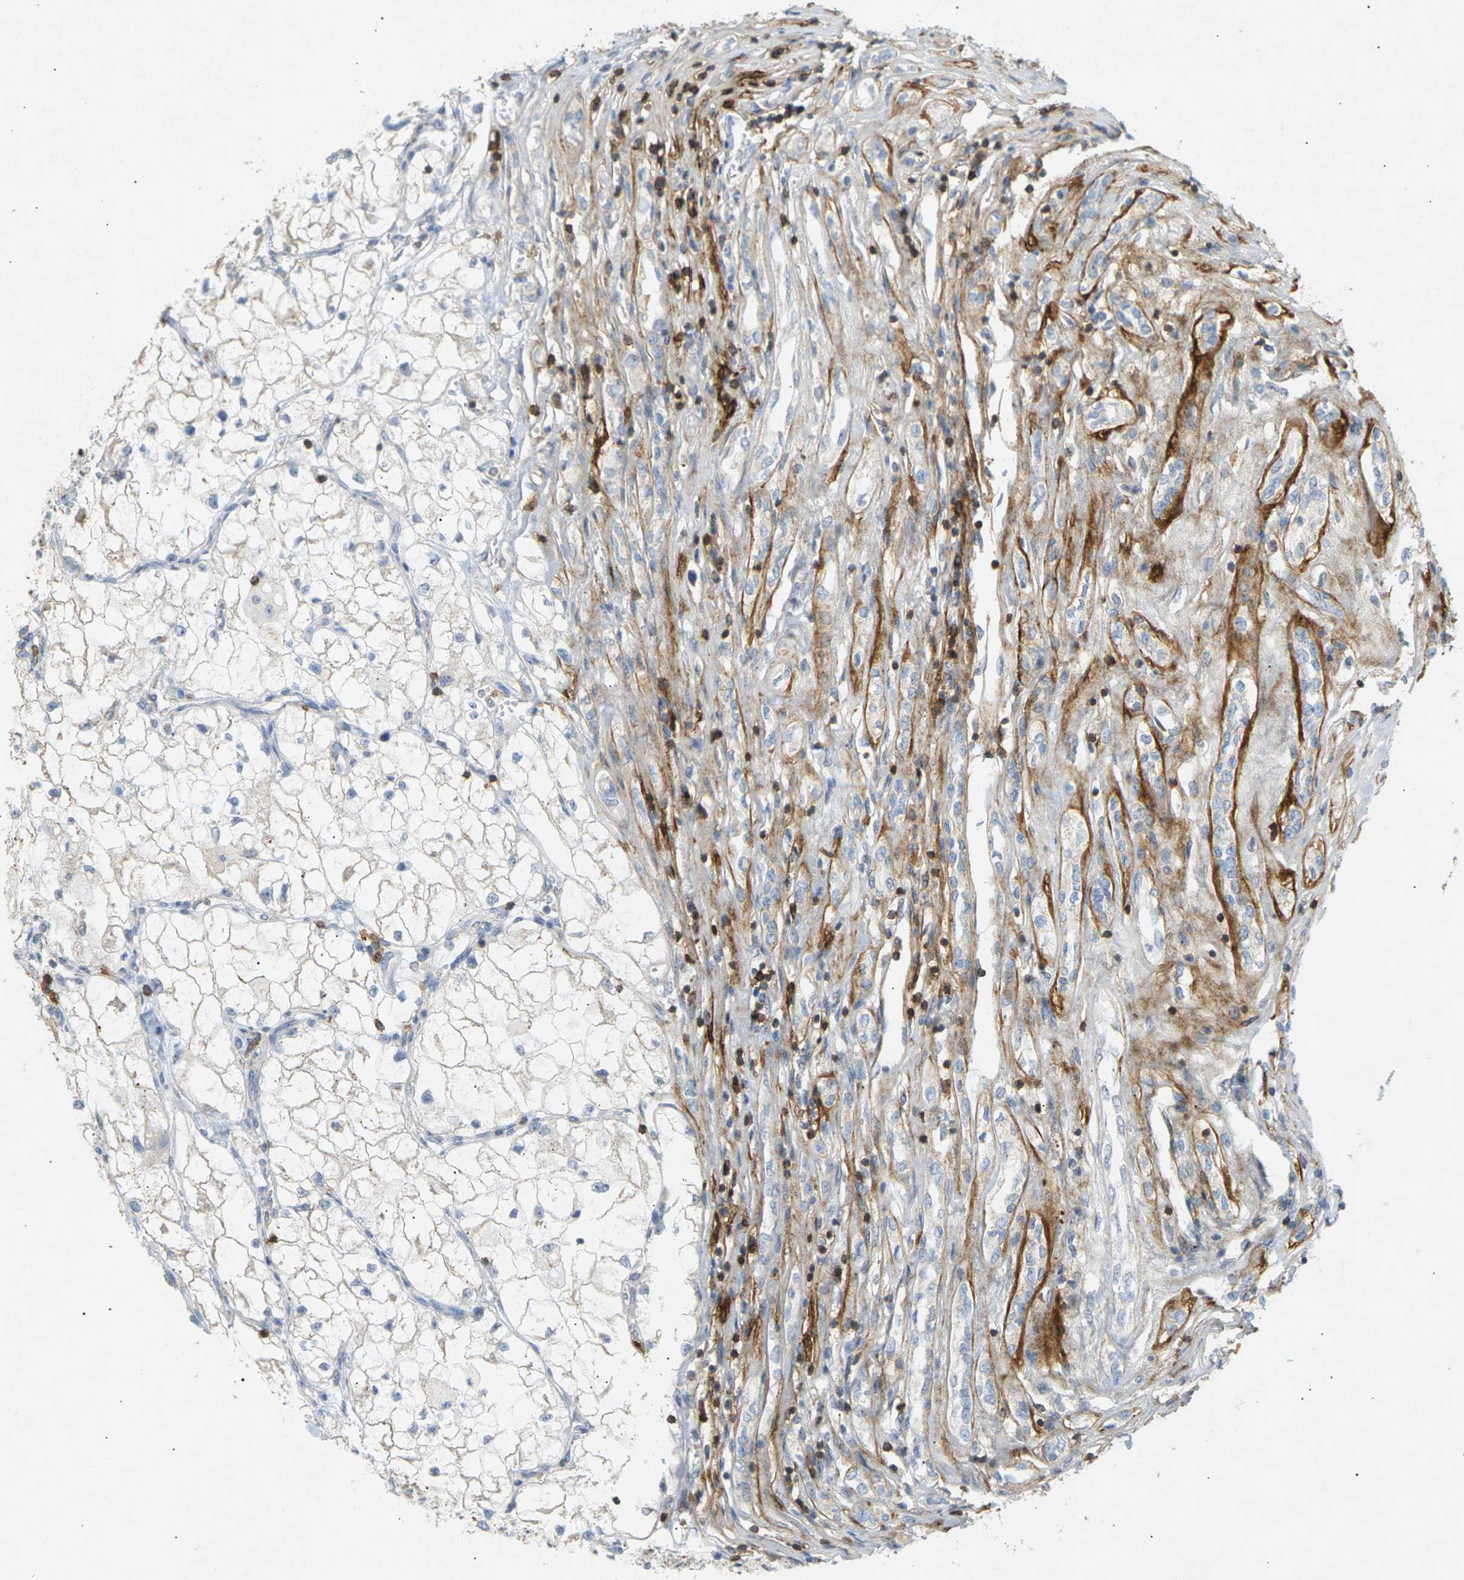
{"staining": {"intensity": "negative", "quantity": "none", "location": "none"}, "tissue": "renal cancer", "cell_type": "Tumor cells", "image_type": "cancer", "snomed": [{"axis": "morphology", "description": "Adenocarcinoma, NOS"}, {"axis": "topography", "description": "Kidney"}], "caption": "DAB immunohistochemical staining of human adenocarcinoma (renal) reveals no significant expression in tumor cells.", "gene": "LIME1", "patient": {"sex": "female", "age": 70}}